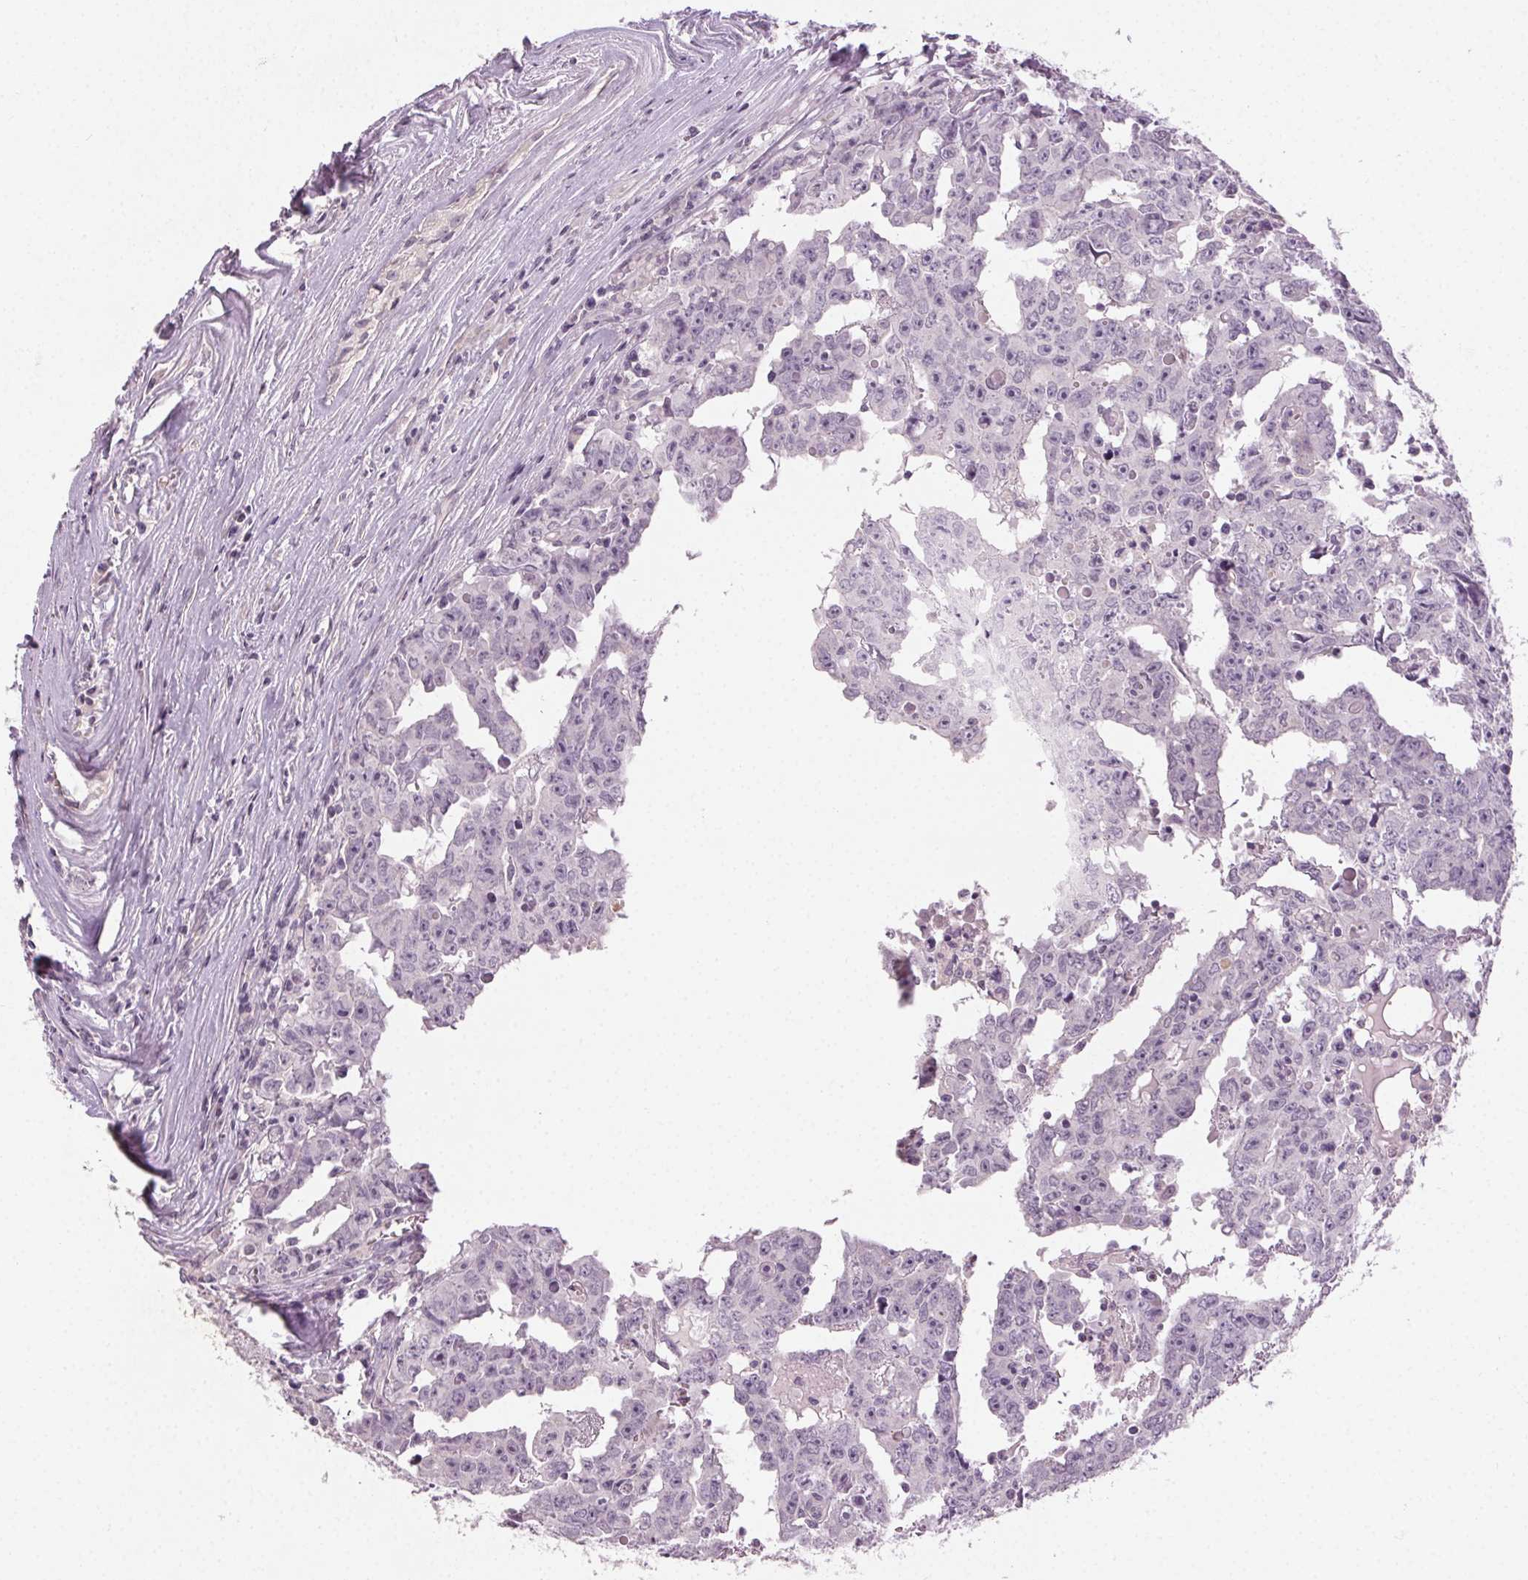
{"staining": {"intensity": "negative", "quantity": "none", "location": "none"}, "tissue": "testis cancer", "cell_type": "Tumor cells", "image_type": "cancer", "snomed": [{"axis": "morphology", "description": "Carcinoma, Embryonal, NOS"}, {"axis": "topography", "description": "Testis"}], "caption": "Immunohistochemical staining of testis cancer shows no significant positivity in tumor cells.", "gene": "CLTRN", "patient": {"sex": "male", "age": 22}}